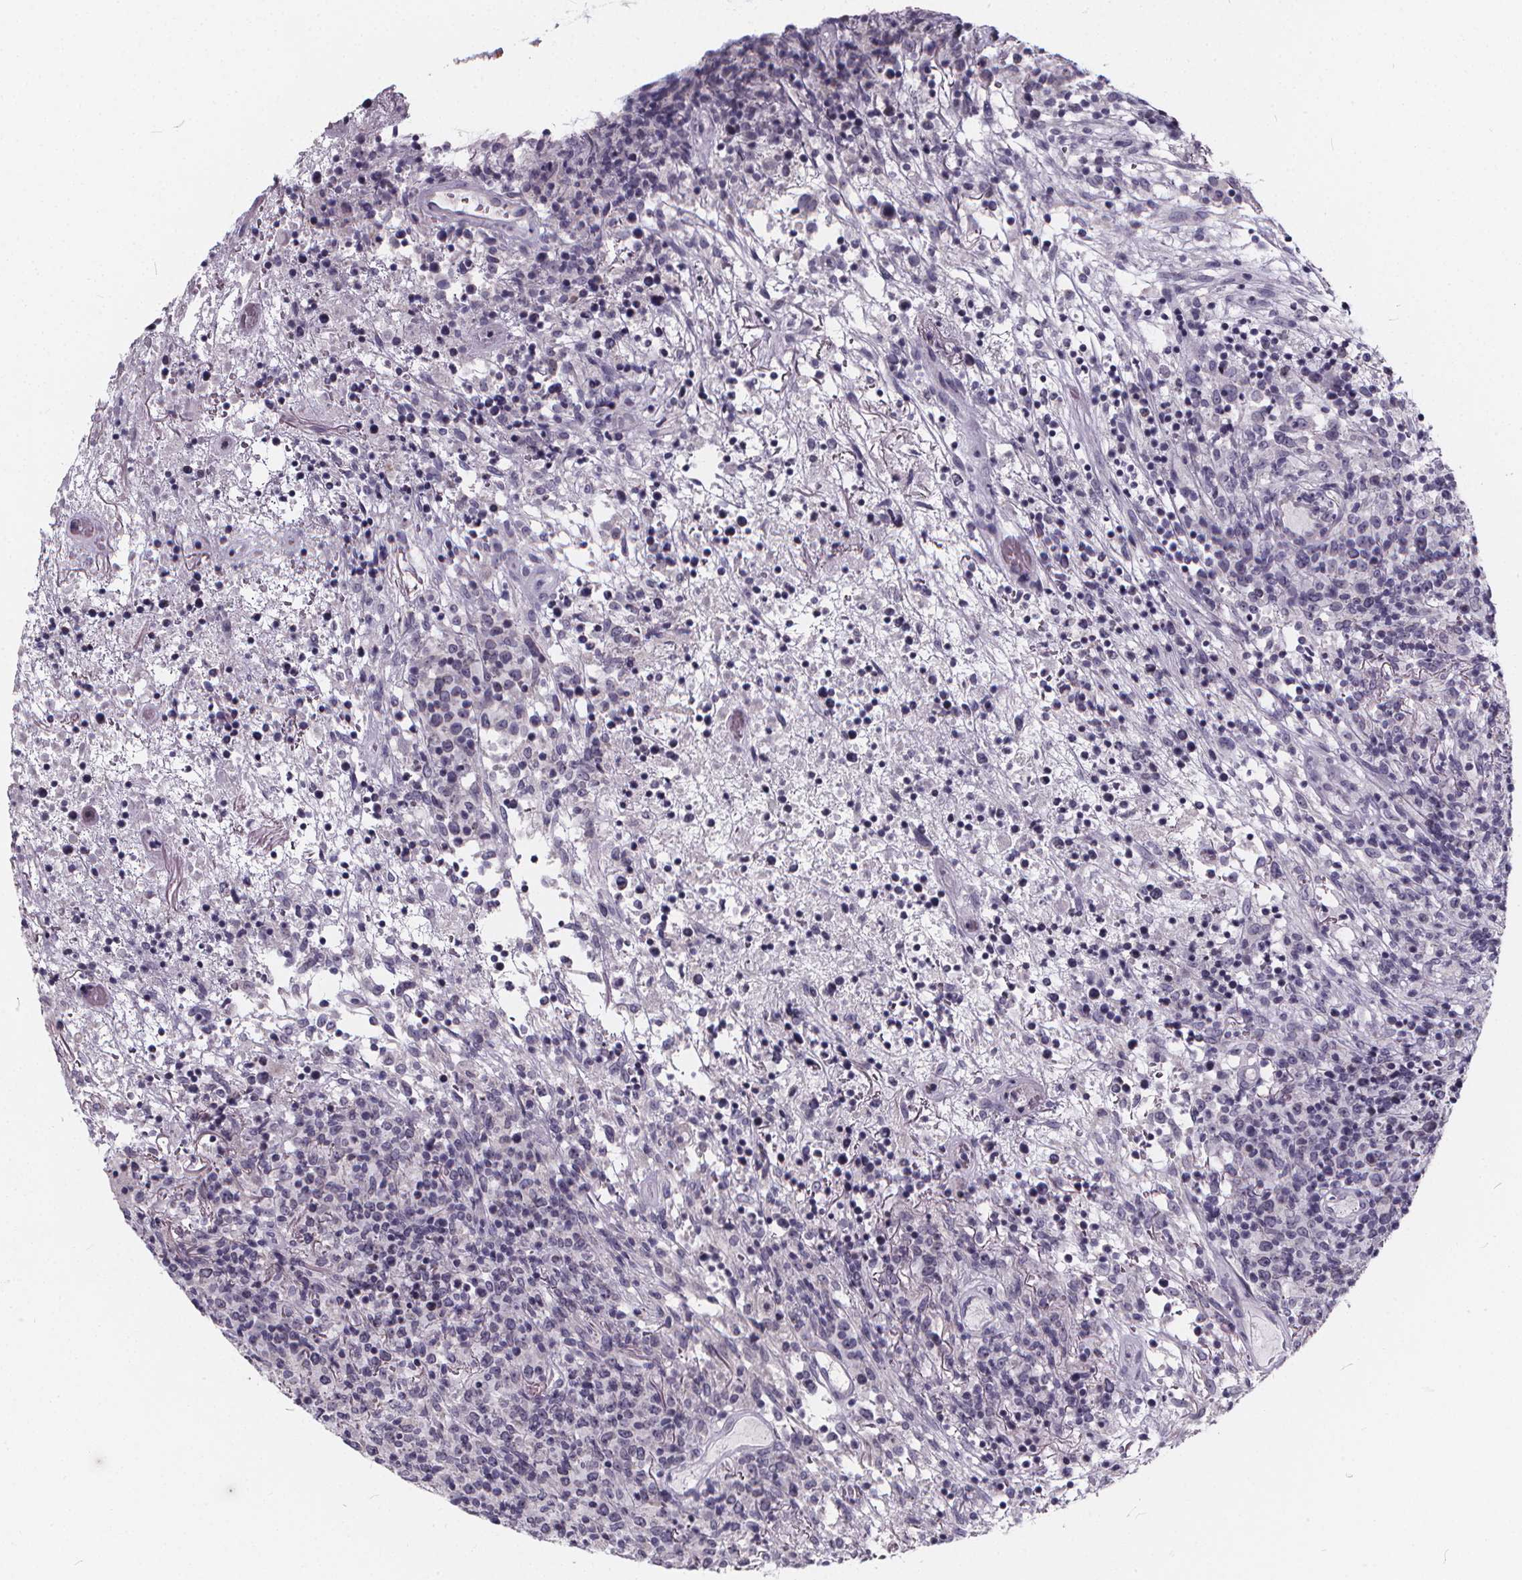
{"staining": {"intensity": "negative", "quantity": "none", "location": "none"}, "tissue": "lymphoma", "cell_type": "Tumor cells", "image_type": "cancer", "snomed": [{"axis": "morphology", "description": "Malignant lymphoma, non-Hodgkin's type, High grade"}, {"axis": "topography", "description": "Lung"}], "caption": "Protein analysis of lymphoma reveals no significant staining in tumor cells.", "gene": "SPEF2", "patient": {"sex": "male", "age": 79}}